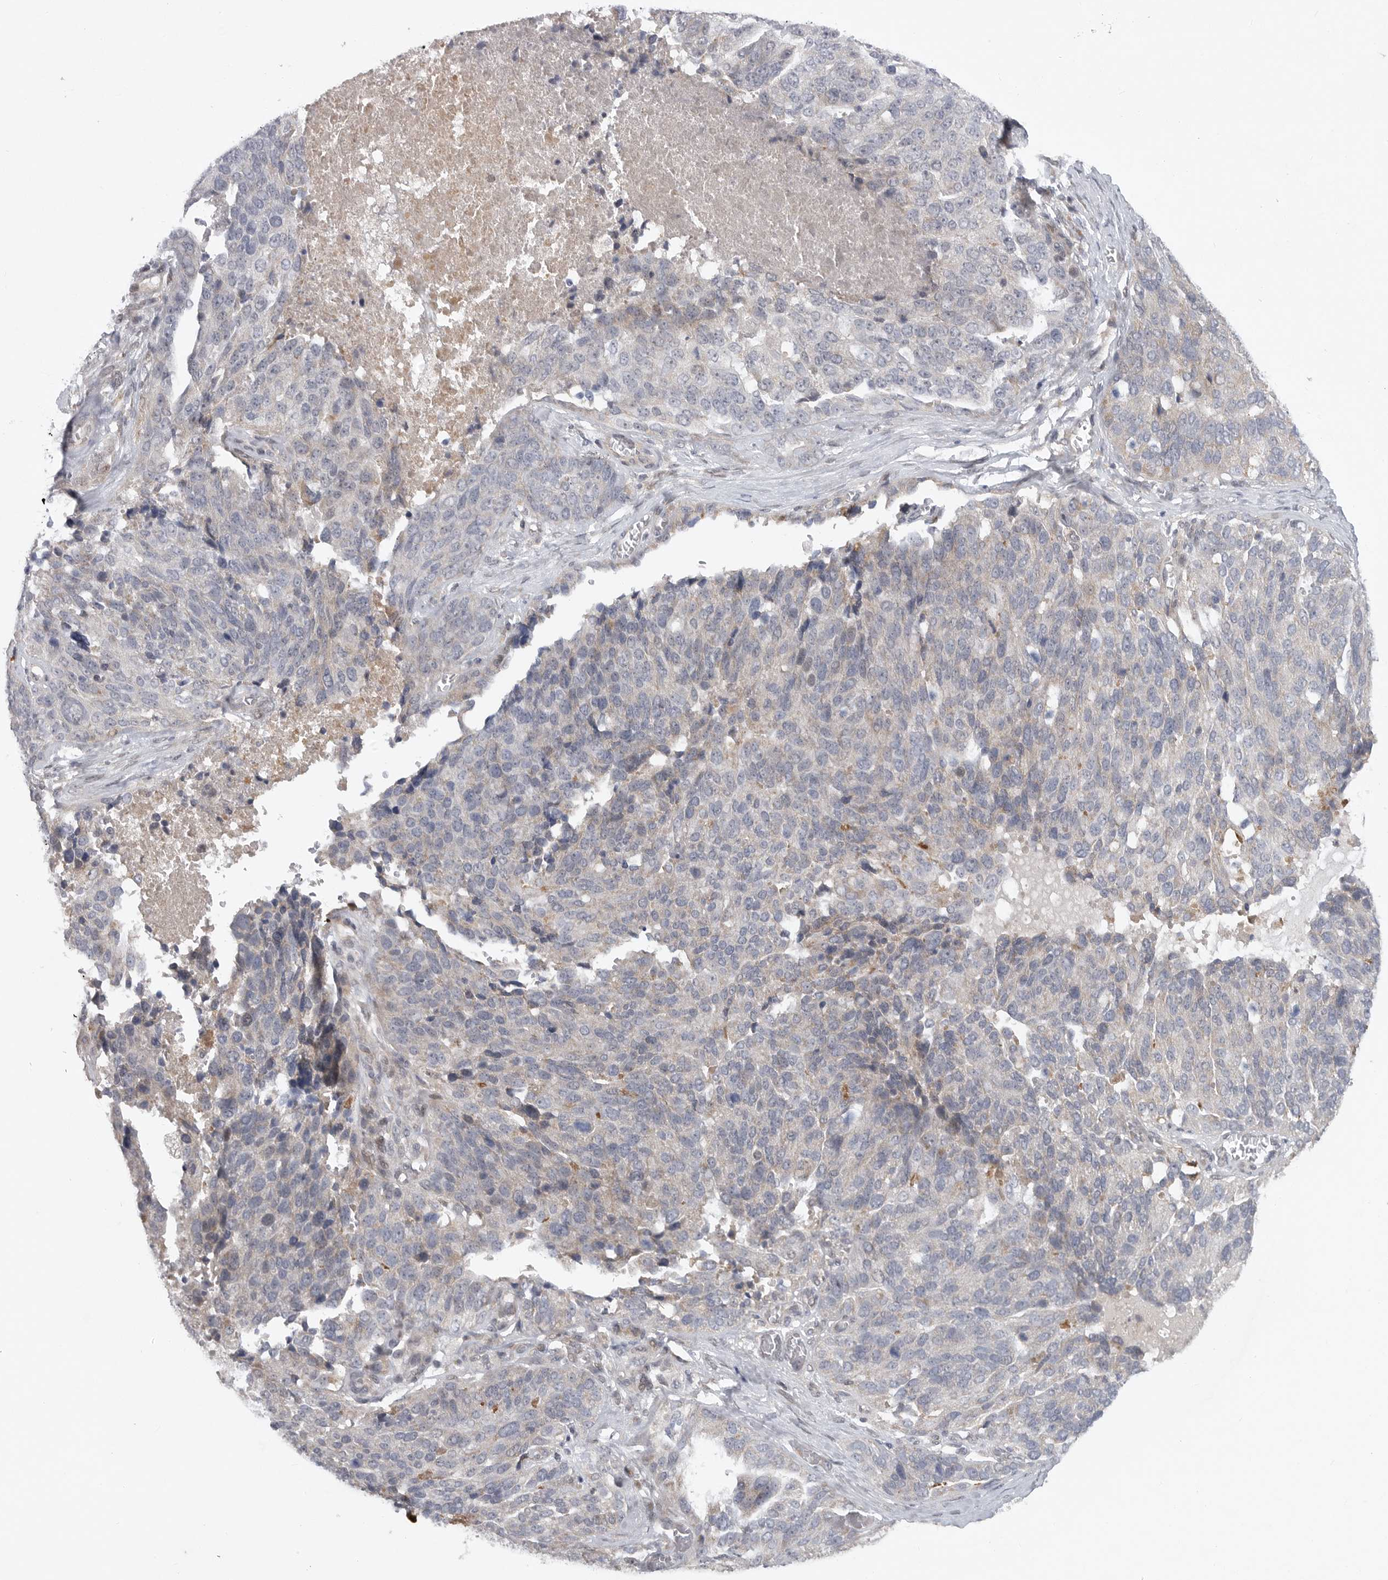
{"staining": {"intensity": "weak", "quantity": "<25%", "location": "cytoplasmic/membranous"}, "tissue": "ovarian cancer", "cell_type": "Tumor cells", "image_type": "cancer", "snomed": [{"axis": "morphology", "description": "Cystadenocarcinoma, serous, NOS"}, {"axis": "topography", "description": "Ovary"}], "caption": "There is no significant positivity in tumor cells of ovarian serous cystadenocarcinoma.", "gene": "FBXO43", "patient": {"sex": "female", "age": 44}}